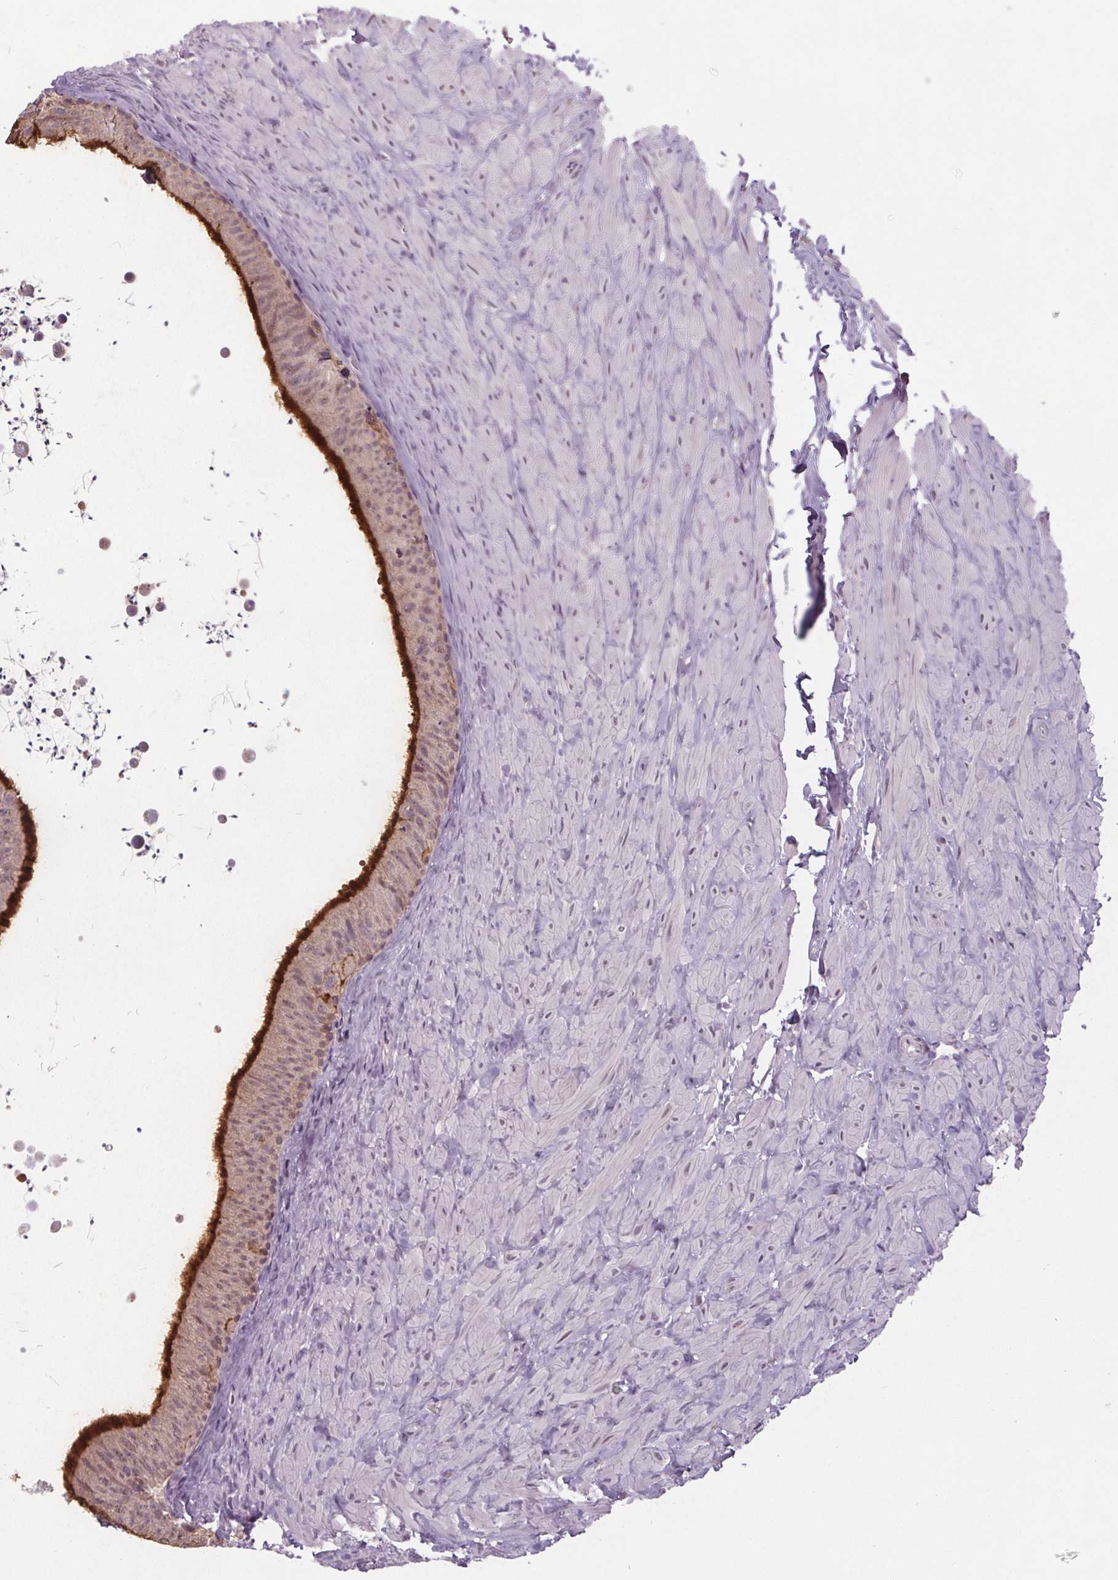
{"staining": {"intensity": "strong", "quantity": "25%-75%", "location": "cytoplasmic/membranous"}, "tissue": "epididymis", "cell_type": "Glandular cells", "image_type": "normal", "snomed": [{"axis": "morphology", "description": "Normal tissue, NOS"}, {"axis": "topography", "description": "Epididymis, spermatic cord, NOS"}, {"axis": "topography", "description": "Epididymis"}], "caption": "High-magnification brightfield microscopy of benign epididymis stained with DAB (brown) and counterstained with hematoxylin (blue). glandular cells exhibit strong cytoplasmic/membranous expression is identified in approximately25%-75% of cells.", "gene": "SLC26A2", "patient": {"sex": "male", "age": 31}}